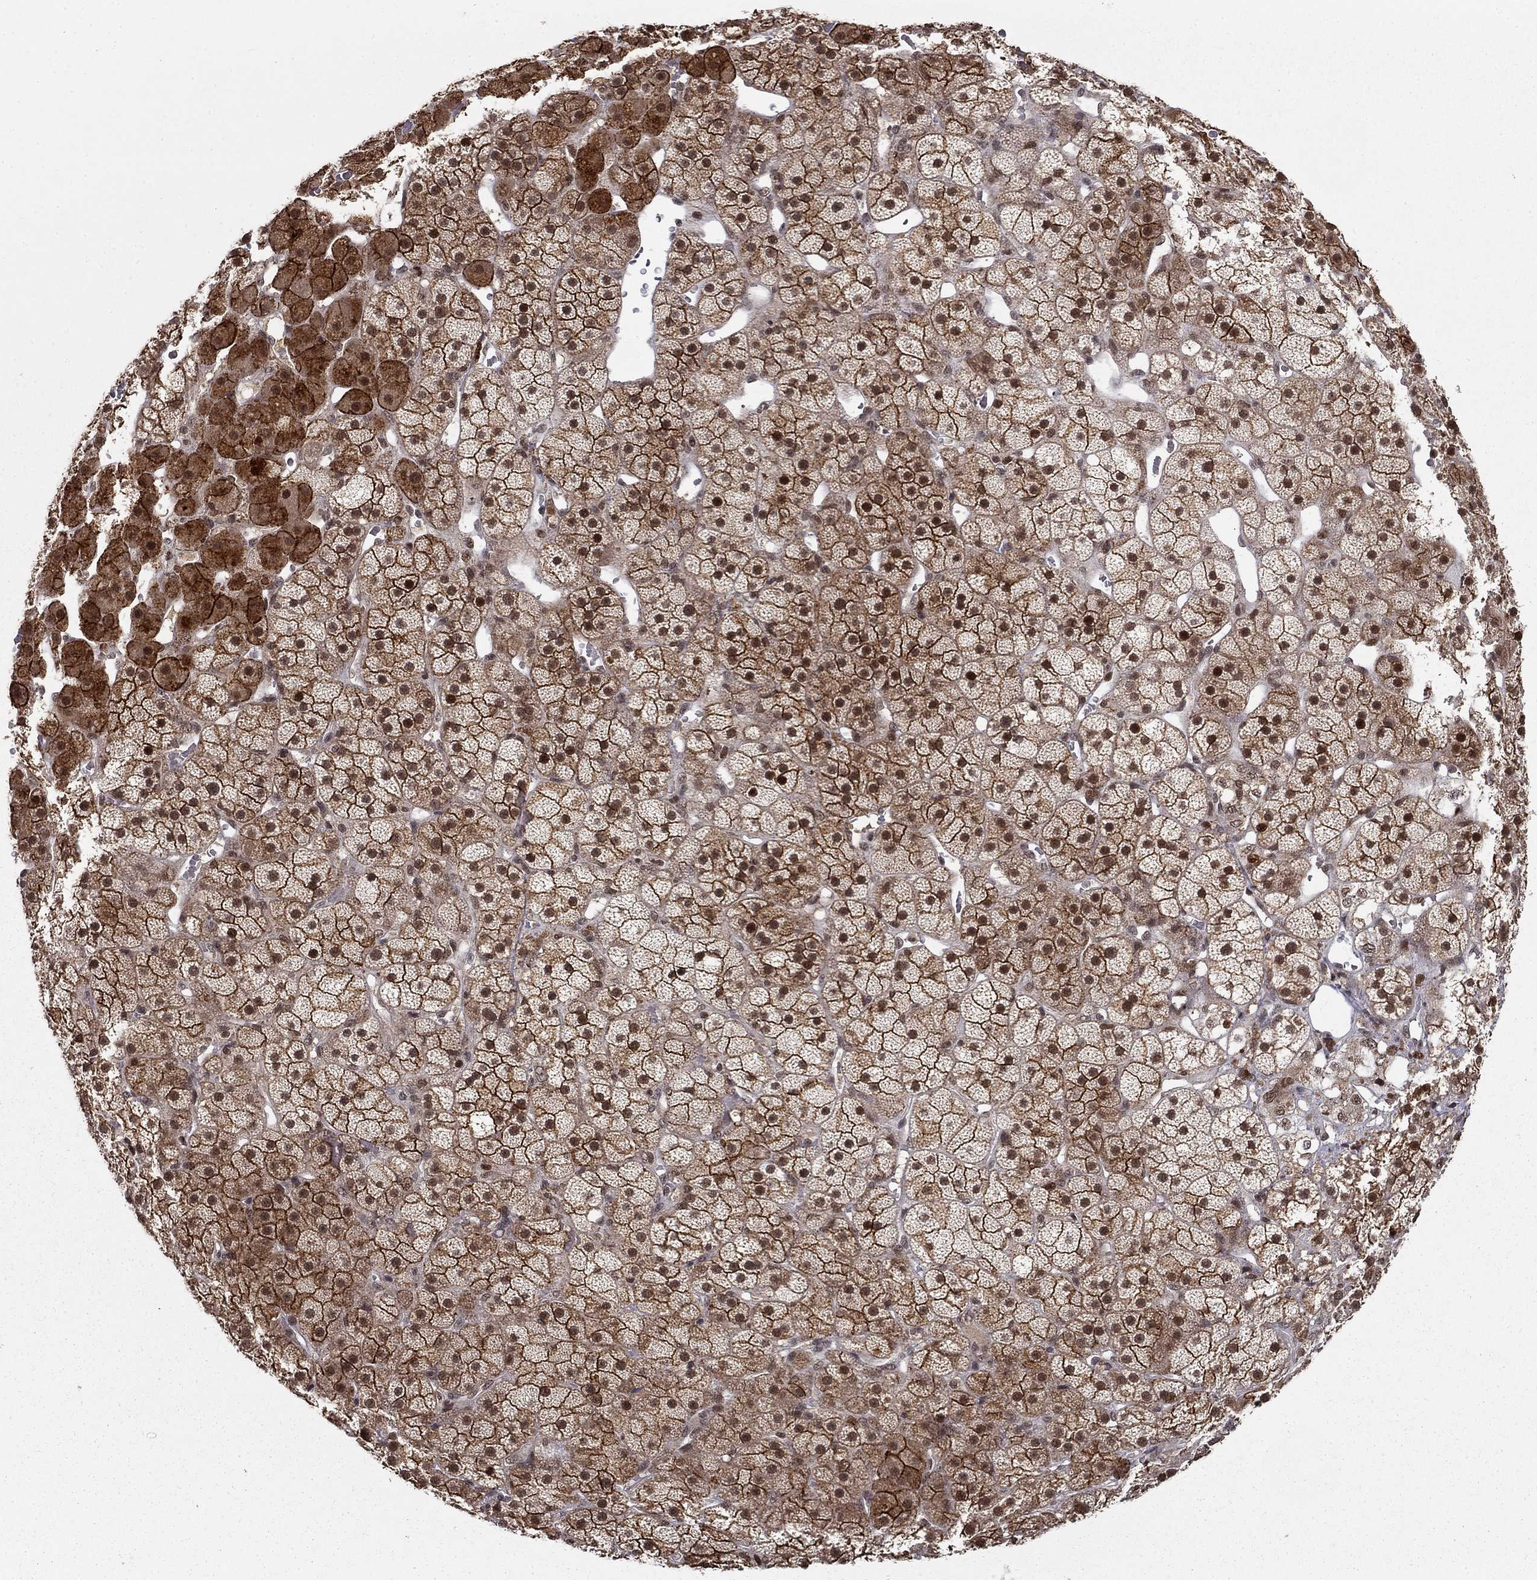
{"staining": {"intensity": "strong", "quantity": ">75%", "location": "cytoplasmic/membranous,nuclear"}, "tissue": "adrenal gland", "cell_type": "Glandular cells", "image_type": "normal", "snomed": [{"axis": "morphology", "description": "Normal tissue, NOS"}, {"axis": "topography", "description": "Adrenal gland"}], "caption": "Immunohistochemistry photomicrograph of normal adrenal gland stained for a protein (brown), which demonstrates high levels of strong cytoplasmic/membranous,nuclear expression in approximately >75% of glandular cells.", "gene": "CDCA7L", "patient": {"sex": "male", "age": 57}}